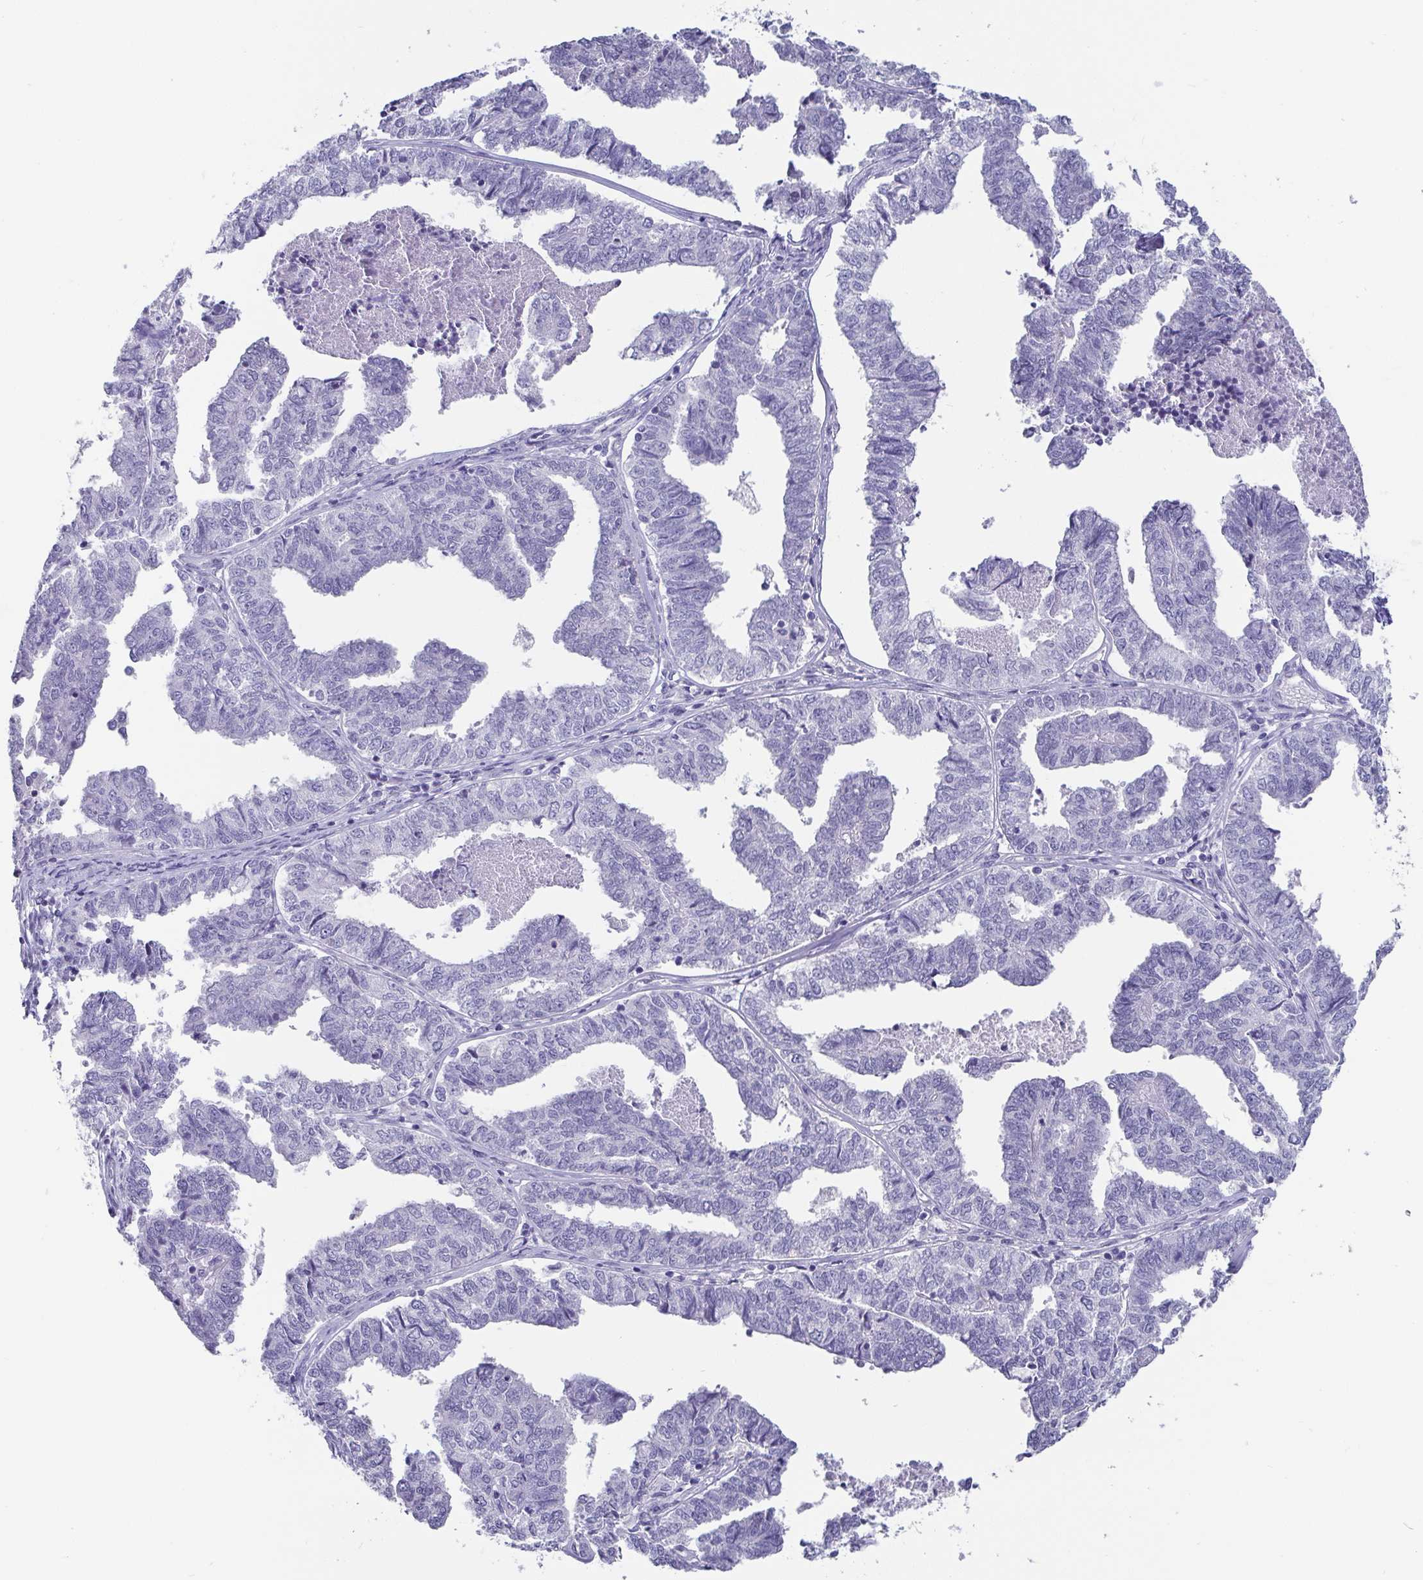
{"staining": {"intensity": "negative", "quantity": "none", "location": "none"}, "tissue": "endometrial cancer", "cell_type": "Tumor cells", "image_type": "cancer", "snomed": [{"axis": "morphology", "description": "Adenocarcinoma, NOS"}, {"axis": "topography", "description": "Endometrium"}], "caption": "Immunohistochemical staining of human endometrial adenocarcinoma exhibits no significant expression in tumor cells.", "gene": "SCGN", "patient": {"sex": "female", "age": 73}}